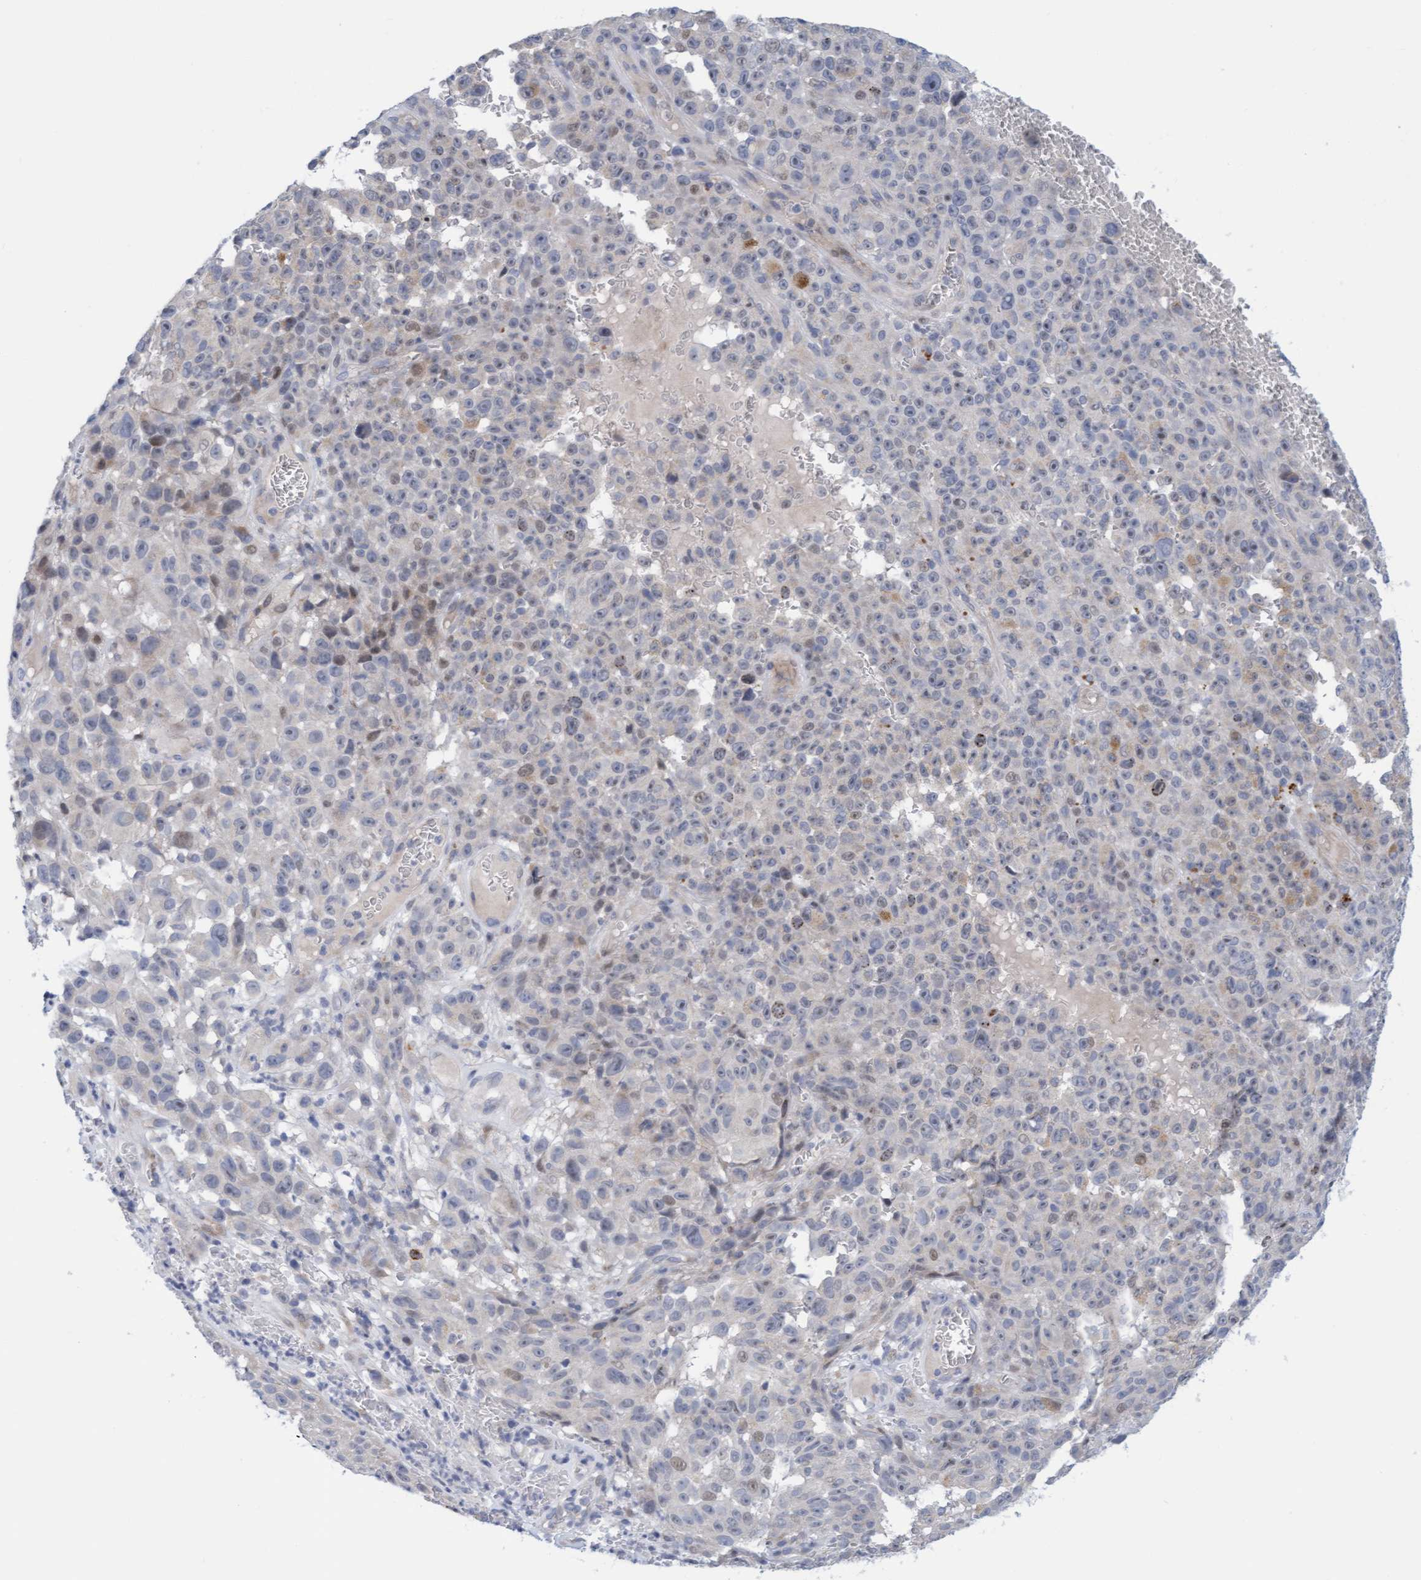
{"staining": {"intensity": "negative", "quantity": "none", "location": "none"}, "tissue": "melanoma", "cell_type": "Tumor cells", "image_type": "cancer", "snomed": [{"axis": "morphology", "description": "Malignant melanoma, NOS"}, {"axis": "topography", "description": "Skin"}], "caption": "This is a micrograph of IHC staining of melanoma, which shows no positivity in tumor cells.", "gene": "ZC3H3", "patient": {"sex": "female", "age": 82}}